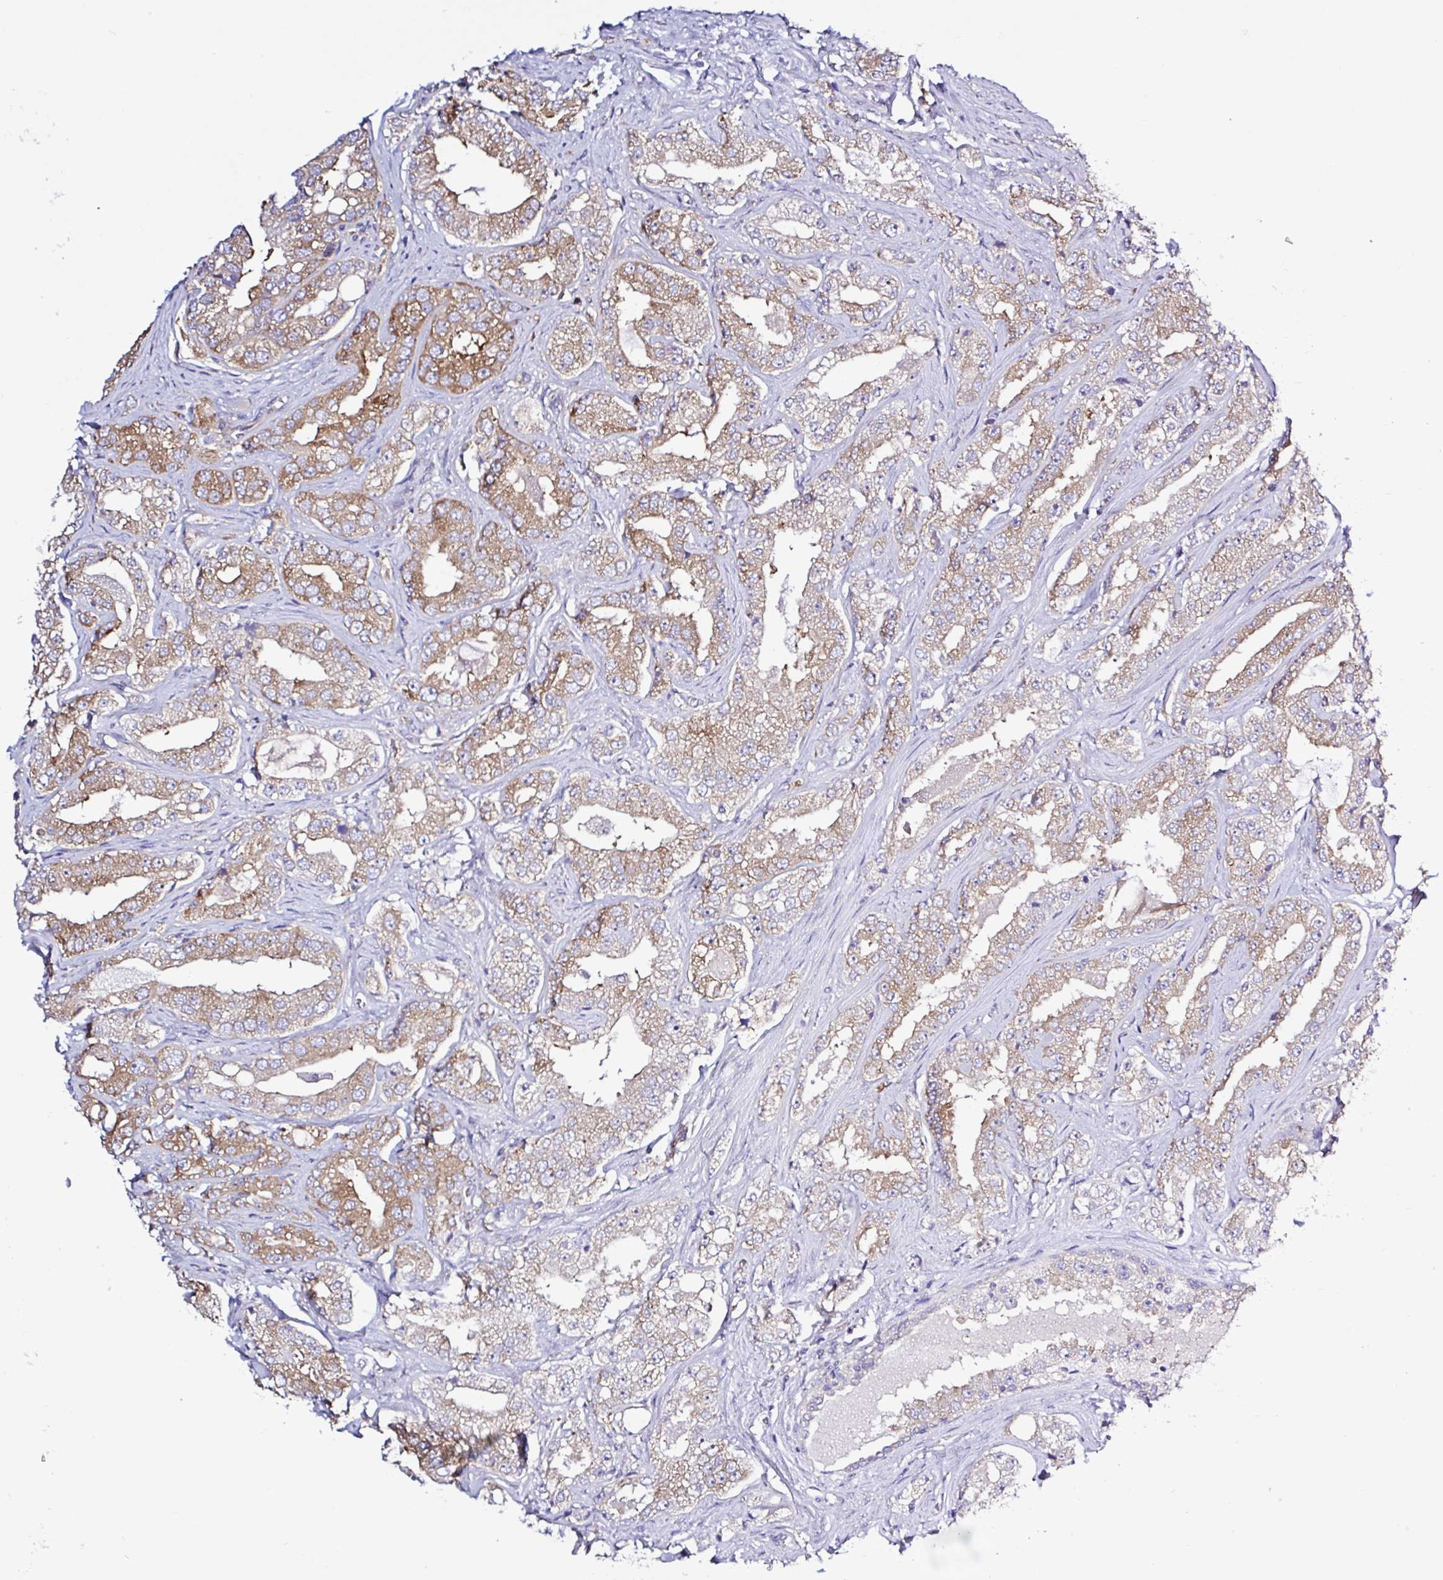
{"staining": {"intensity": "moderate", "quantity": ">75%", "location": "cytoplasmic/membranous"}, "tissue": "prostate cancer", "cell_type": "Tumor cells", "image_type": "cancer", "snomed": [{"axis": "morphology", "description": "Adenocarcinoma, High grade"}, {"axis": "topography", "description": "Prostate"}], "caption": "Moderate cytoplasmic/membranous staining is present in about >75% of tumor cells in prostate adenocarcinoma (high-grade).", "gene": "LARS1", "patient": {"sex": "male", "age": 67}}